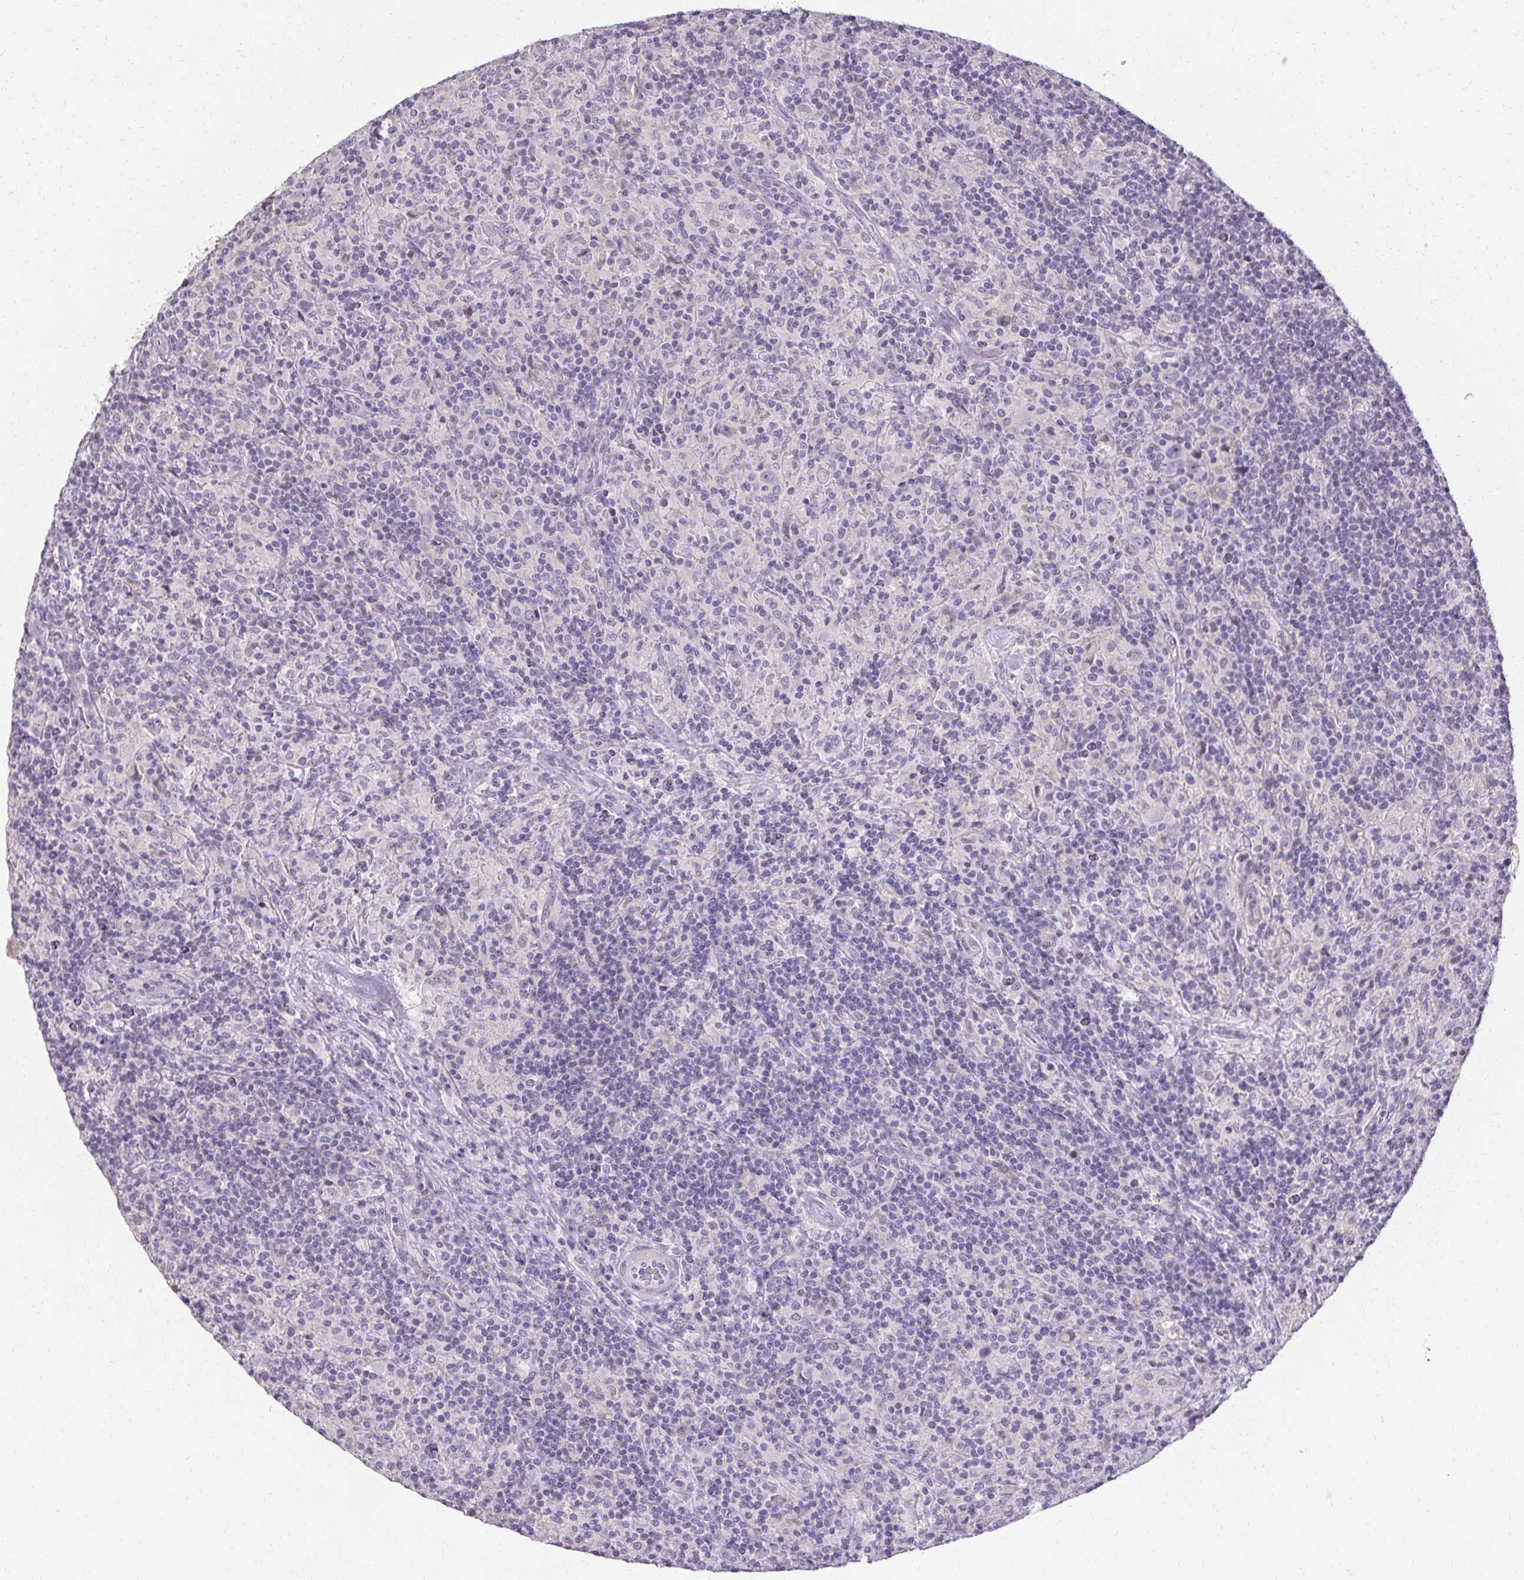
{"staining": {"intensity": "negative", "quantity": "none", "location": "none"}, "tissue": "lymphoma", "cell_type": "Tumor cells", "image_type": "cancer", "snomed": [{"axis": "morphology", "description": "Hodgkin's disease, NOS"}, {"axis": "topography", "description": "Lymph node"}], "caption": "Tumor cells are negative for brown protein staining in lymphoma.", "gene": "HSD17B3", "patient": {"sex": "male", "age": 70}}